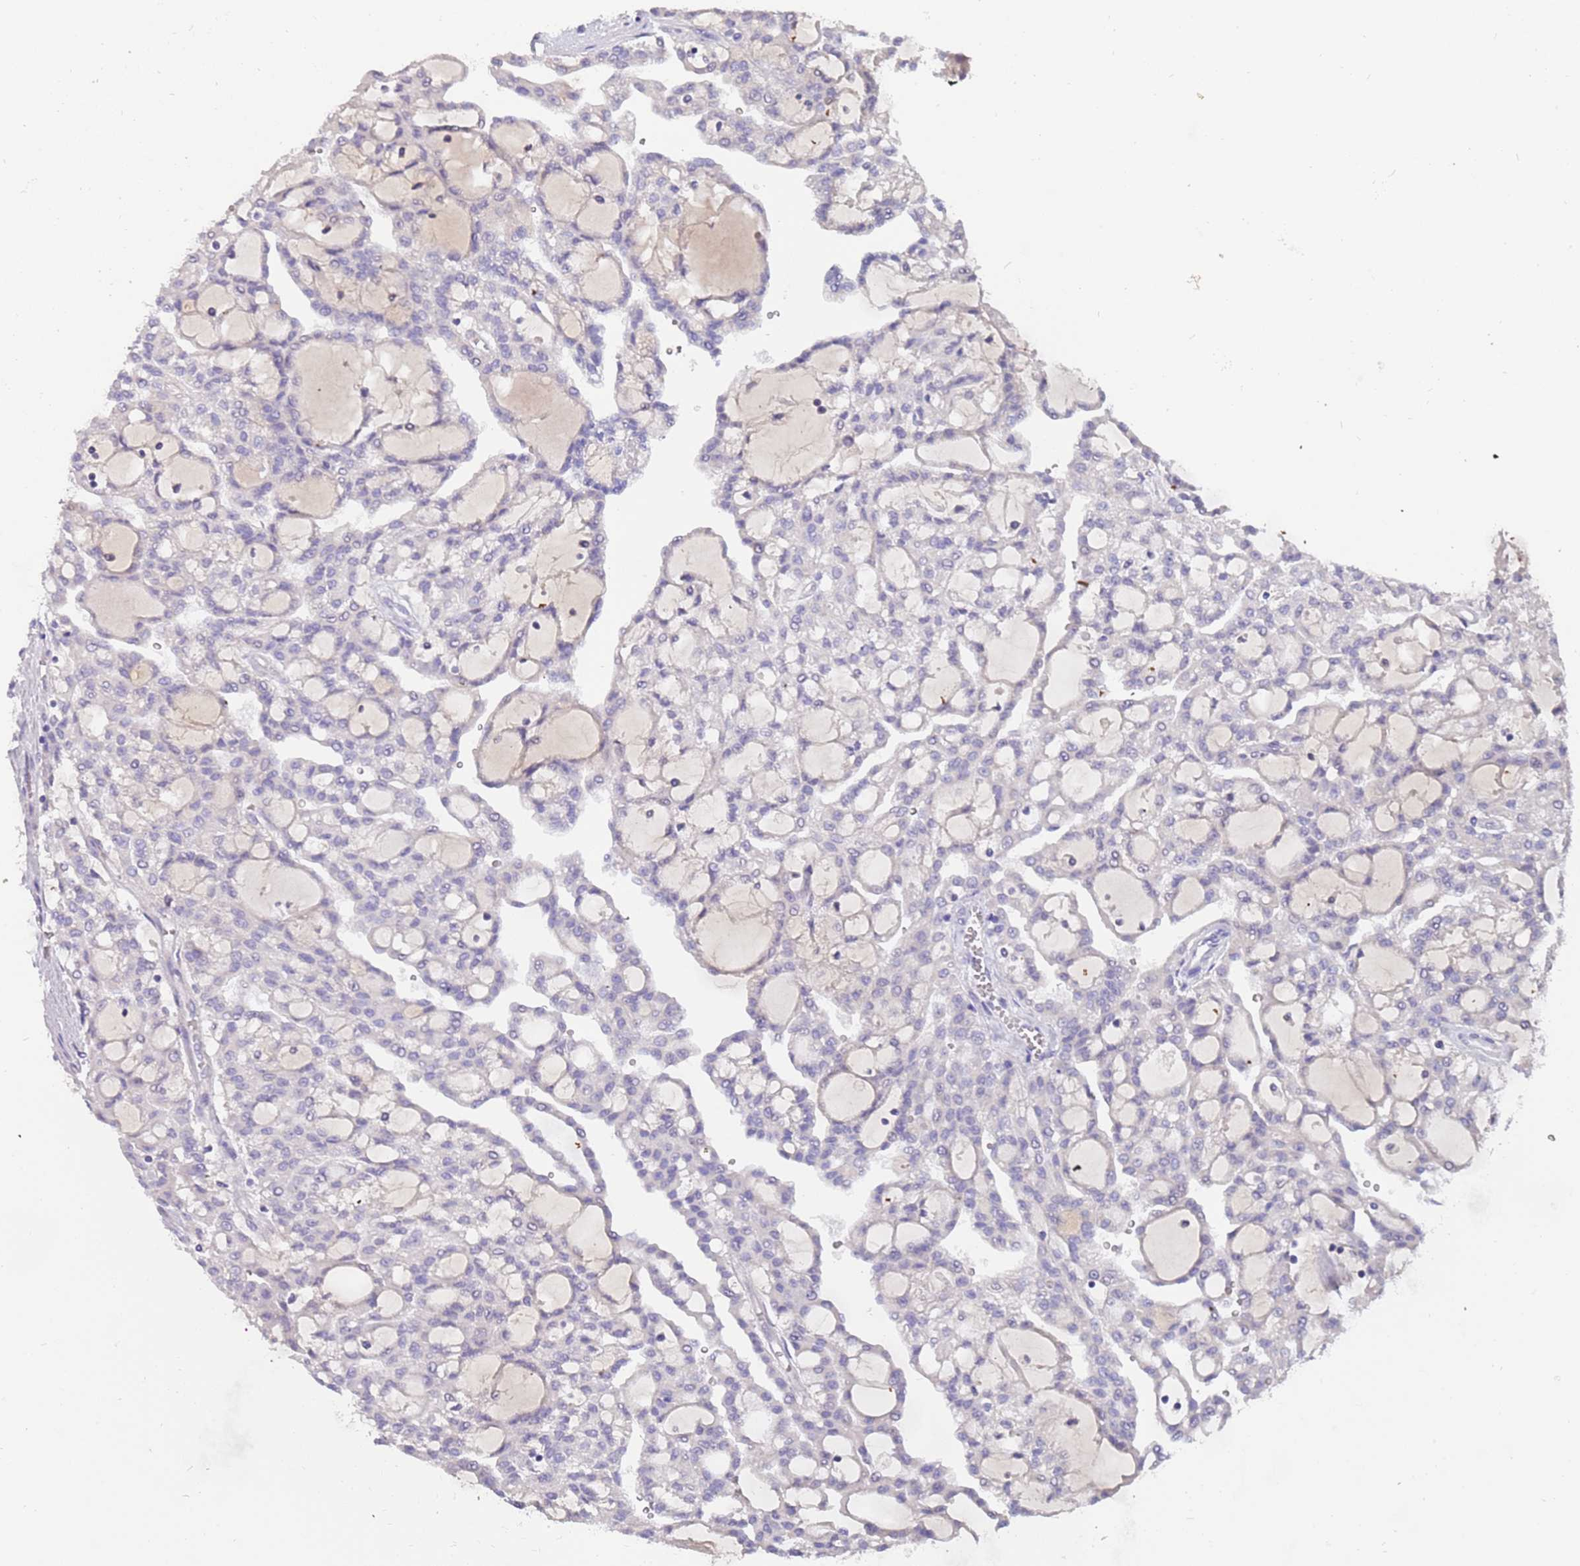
{"staining": {"intensity": "negative", "quantity": "none", "location": "none"}, "tissue": "renal cancer", "cell_type": "Tumor cells", "image_type": "cancer", "snomed": [{"axis": "morphology", "description": "Adenocarcinoma, NOS"}, {"axis": "topography", "description": "Kidney"}], "caption": "DAB immunohistochemical staining of renal adenocarcinoma reveals no significant positivity in tumor cells.", "gene": "ZNF746", "patient": {"sex": "male", "age": 63}}